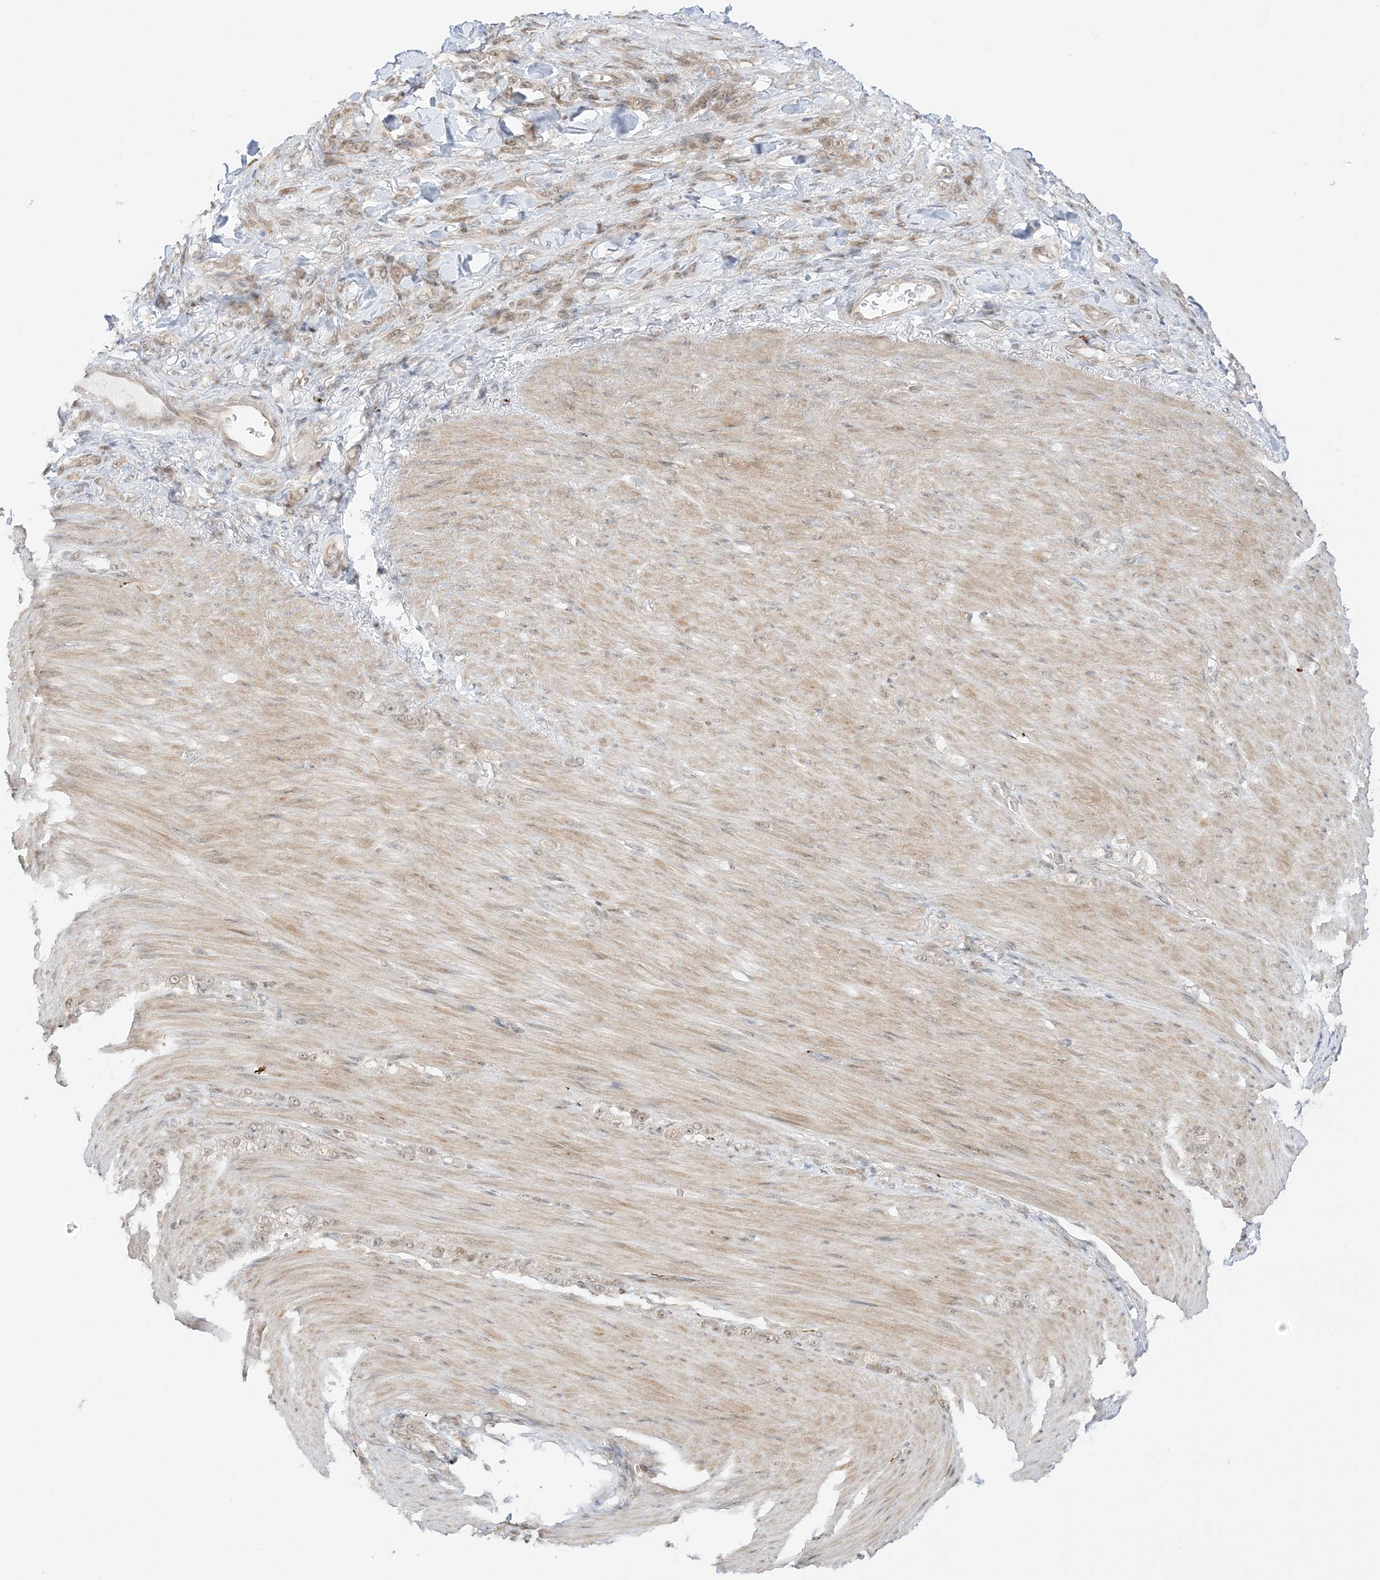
{"staining": {"intensity": "moderate", "quantity": ">75%", "location": "cytoplasmic/membranous,nuclear"}, "tissue": "stomach cancer", "cell_type": "Tumor cells", "image_type": "cancer", "snomed": [{"axis": "morphology", "description": "Normal tissue, NOS"}, {"axis": "morphology", "description": "Adenocarcinoma, NOS"}, {"axis": "topography", "description": "Stomach"}], "caption": "The image shows immunohistochemical staining of stomach cancer (adenocarcinoma). There is moderate cytoplasmic/membranous and nuclear expression is identified in about >75% of tumor cells.", "gene": "UBE2E2", "patient": {"sex": "male", "age": 82}}